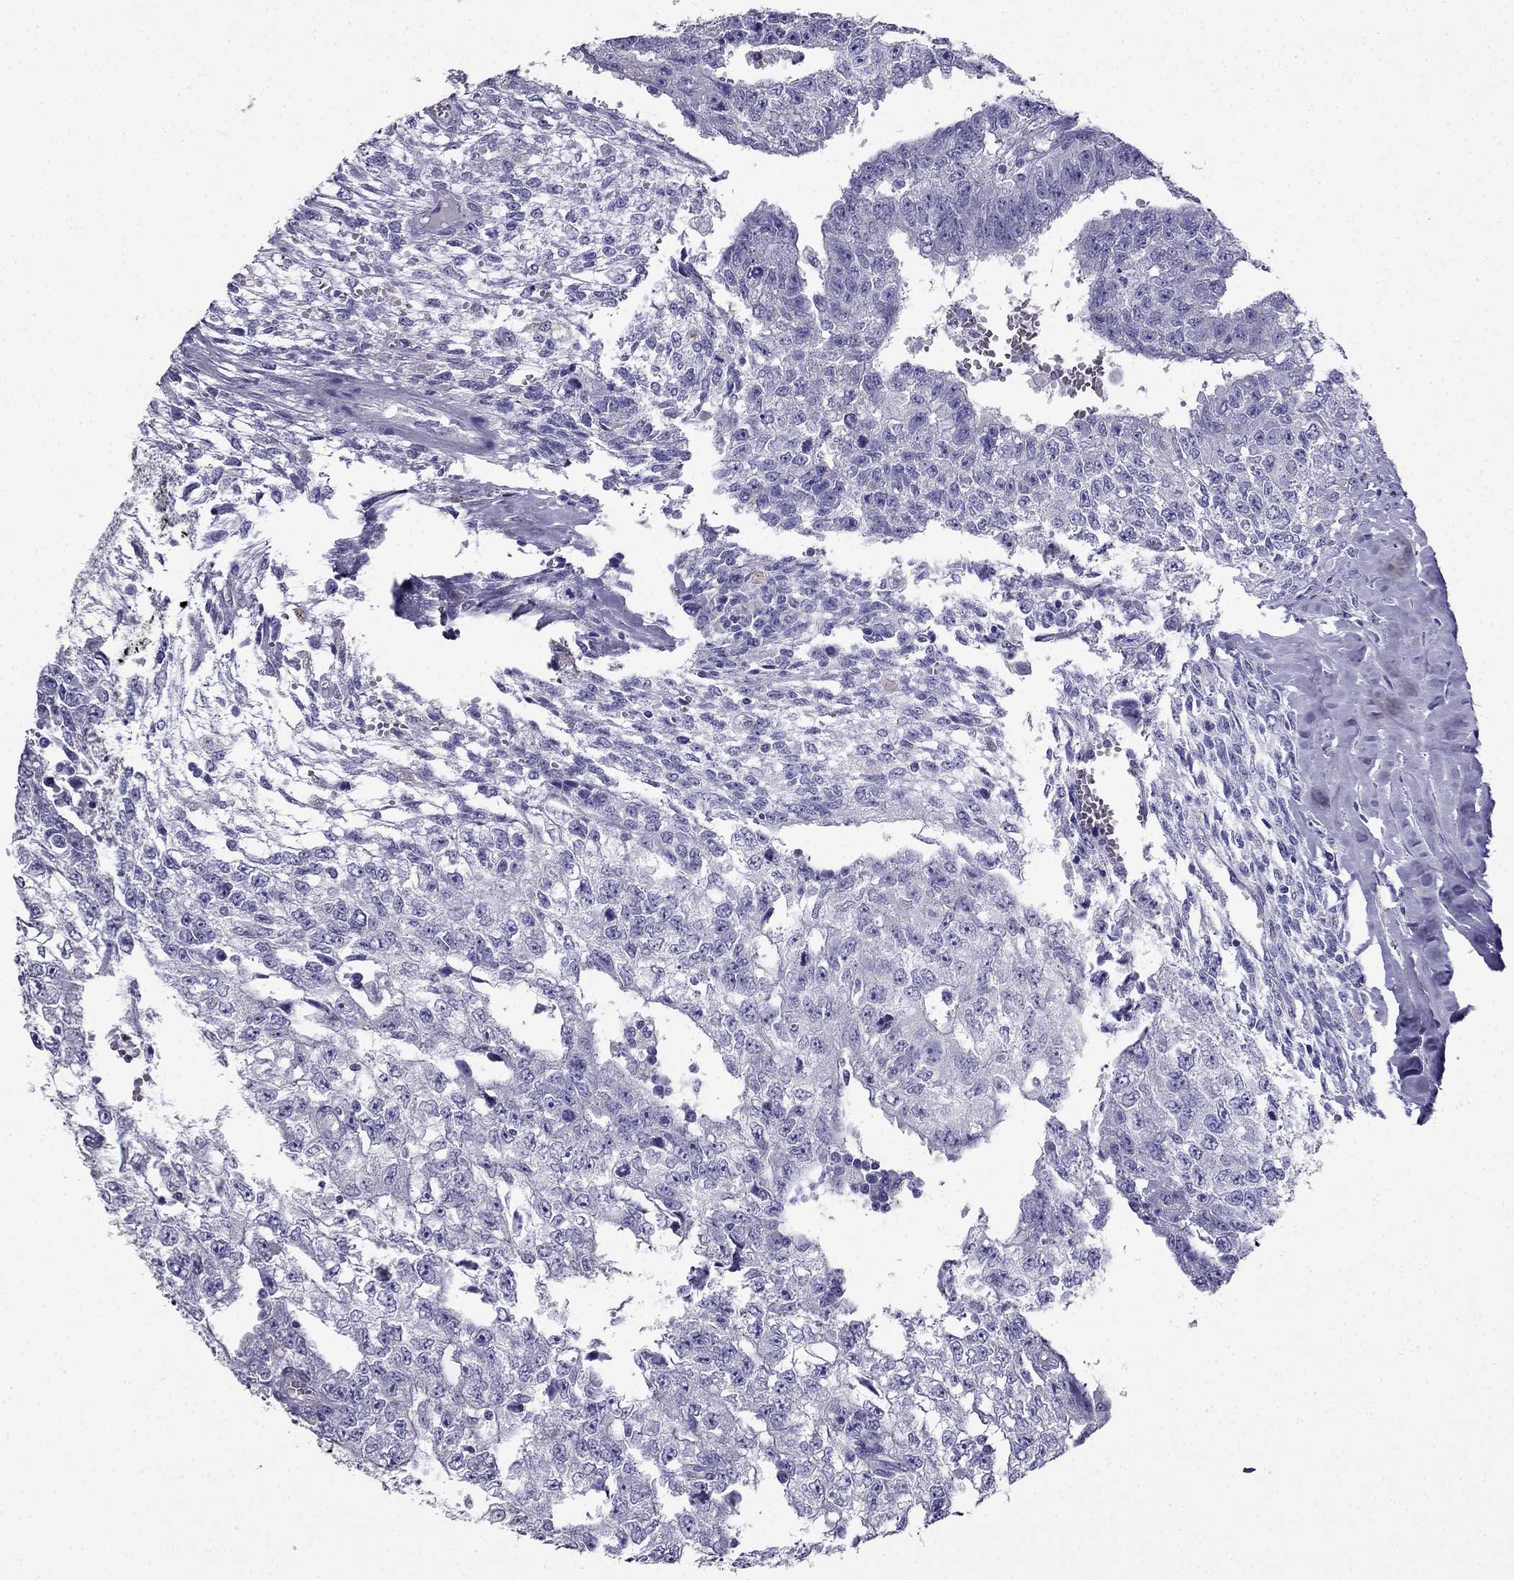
{"staining": {"intensity": "negative", "quantity": "none", "location": "none"}, "tissue": "testis cancer", "cell_type": "Tumor cells", "image_type": "cancer", "snomed": [{"axis": "morphology", "description": "Carcinoma, Embryonal, NOS"}, {"axis": "morphology", "description": "Teratoma, malignant, NOS"}, {"axis": "topography", "description": "Testis"}], "caption": "Tumor cells are negative for brown protein staining in teratoma (malignant) (testis). (DAB (3,3'-diaminobenzidine) IHC, high magnification).", "gene": "PTH", "patient": {"sex": "male", "age": 24}}